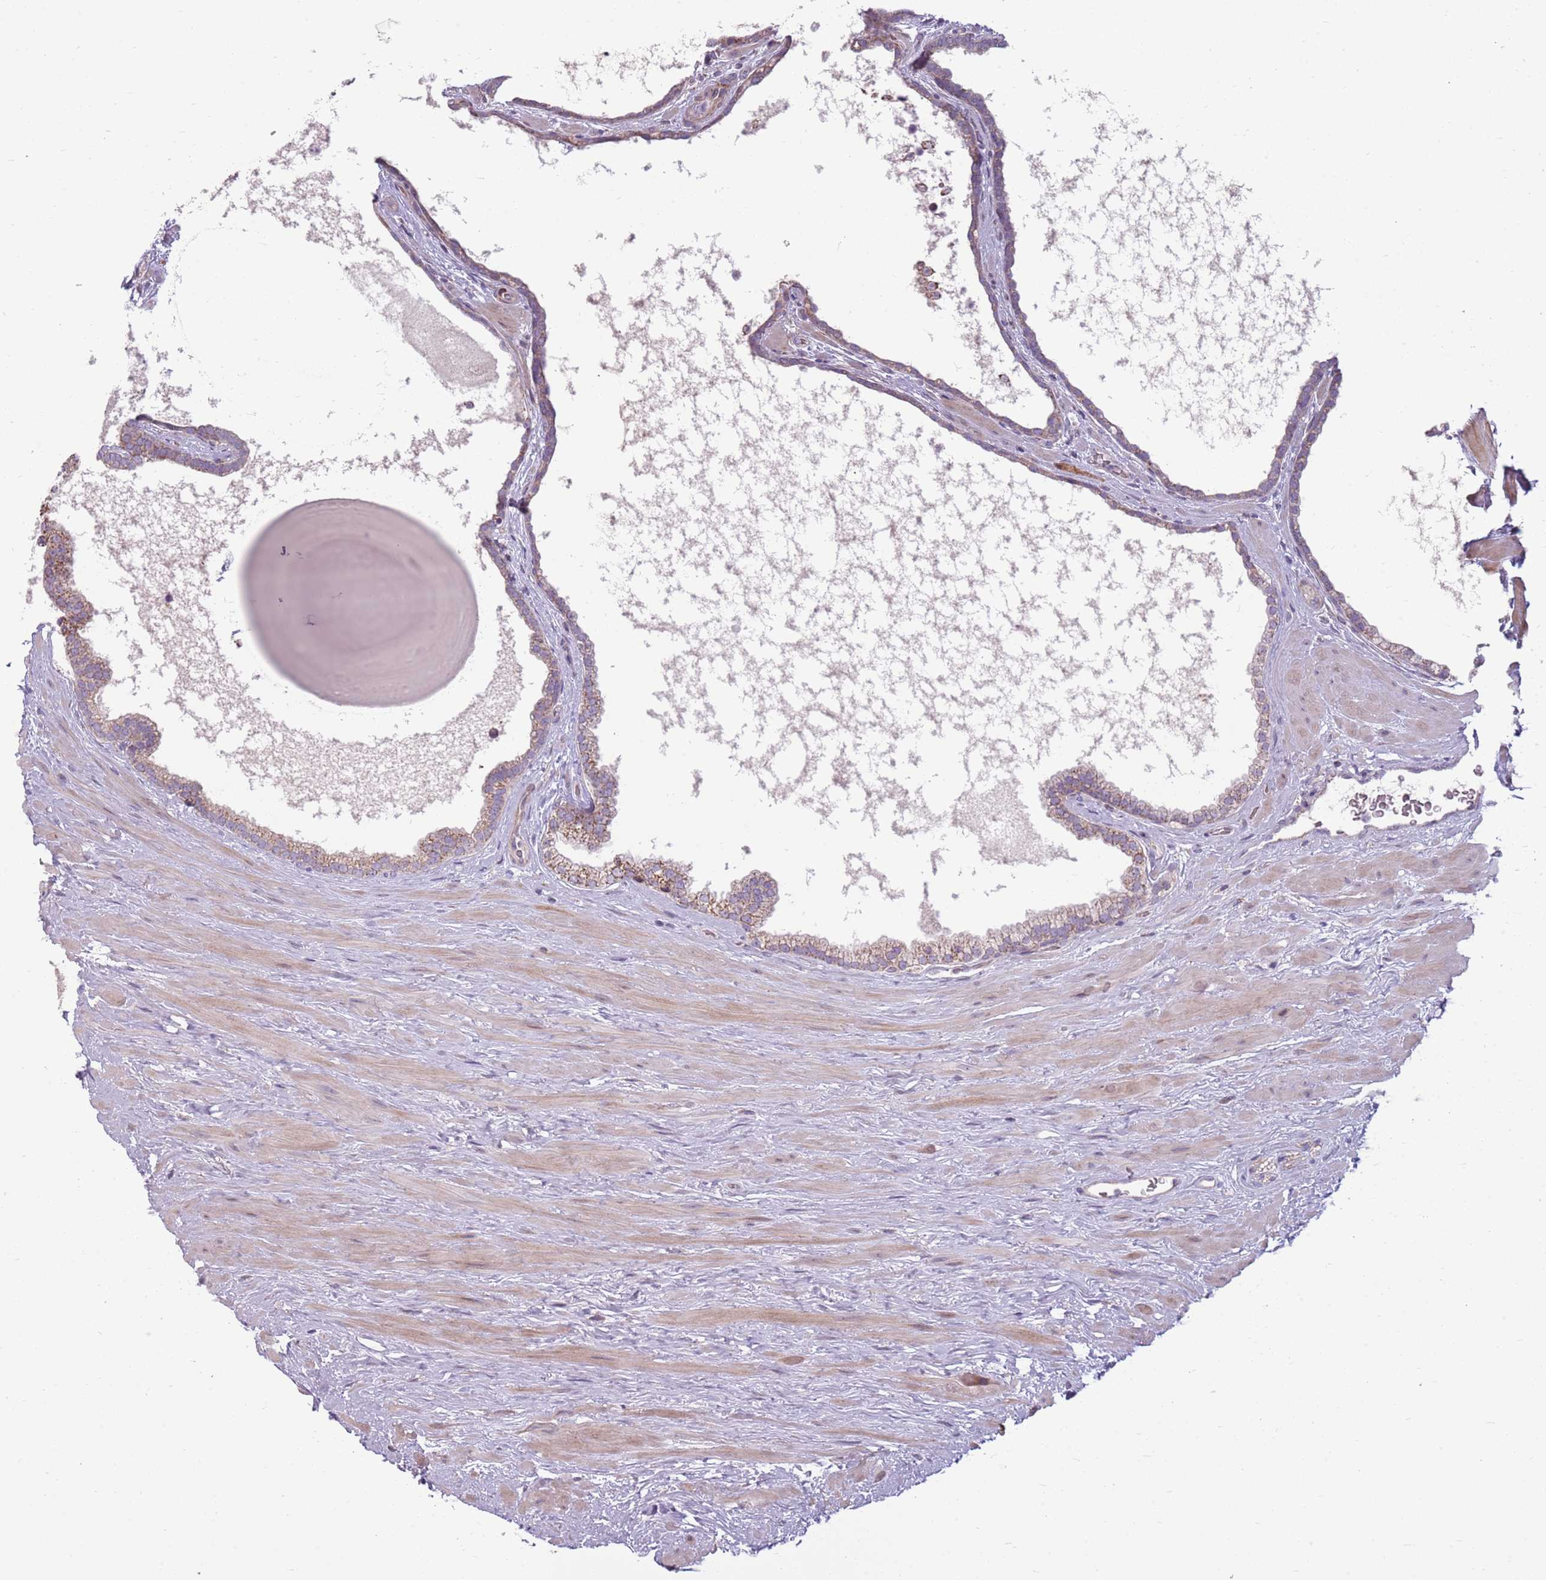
{"staining": {"intensity": "moderate", "quantity": ">75%", "location": "cytoplasmic/membranous"}, "tissue": "prostate", "cell_type": "Glandular cells", "image_type": "normal", "snomed": [{"axis": "morphology", "description": "Normal tissue, NOS"}, {"axis": "topography", "description": "Prostate"}], "caption": "IHC of unremarkable prostate displays medium levels of moderate cytoplasmic/membranous expression in approximately >75% of glandular cells.", "gene": "ZNF530", "patient": {"sex": "male", "age": 48}}